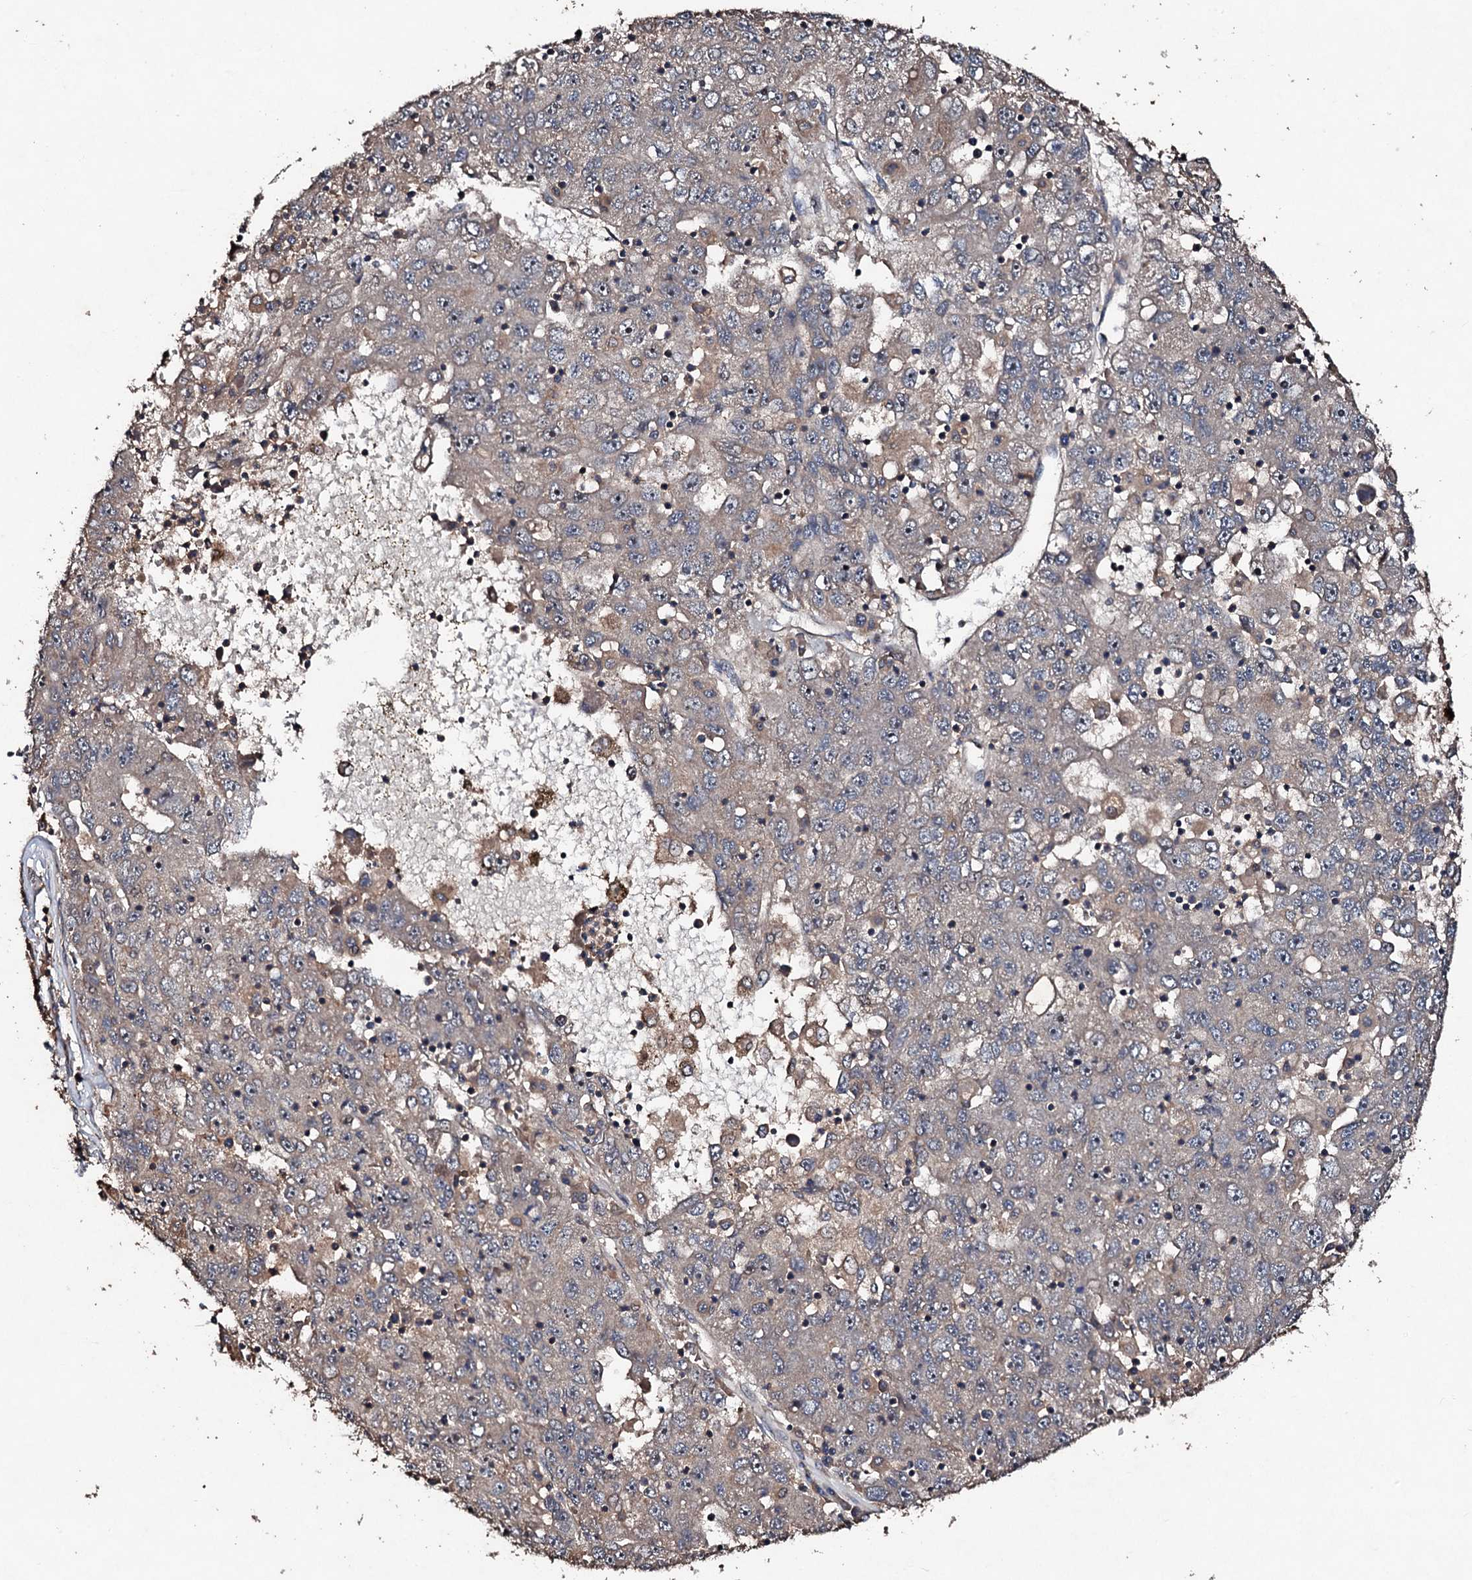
{"staining": {"intensity": "weak", "quantity": "<25%", "location": "cytoplasmic/membranous"}, "tissue": "liver cancer", "cell_type": "Tumor cells", "image_type": "cancer", "snomed": [{"axis": "morphology", "description": "Carcinoma, Hepatocellular, NOS"}, {"axis": "topography", "description": "Liver"}], "caption": "This is an immunohistochemistry histopathology image of liver cancer (hepatocellular carcinoma). There is no expression in tumor cells.", "gene": "KERA", "patient": {"sex": "male", "age": 49}}